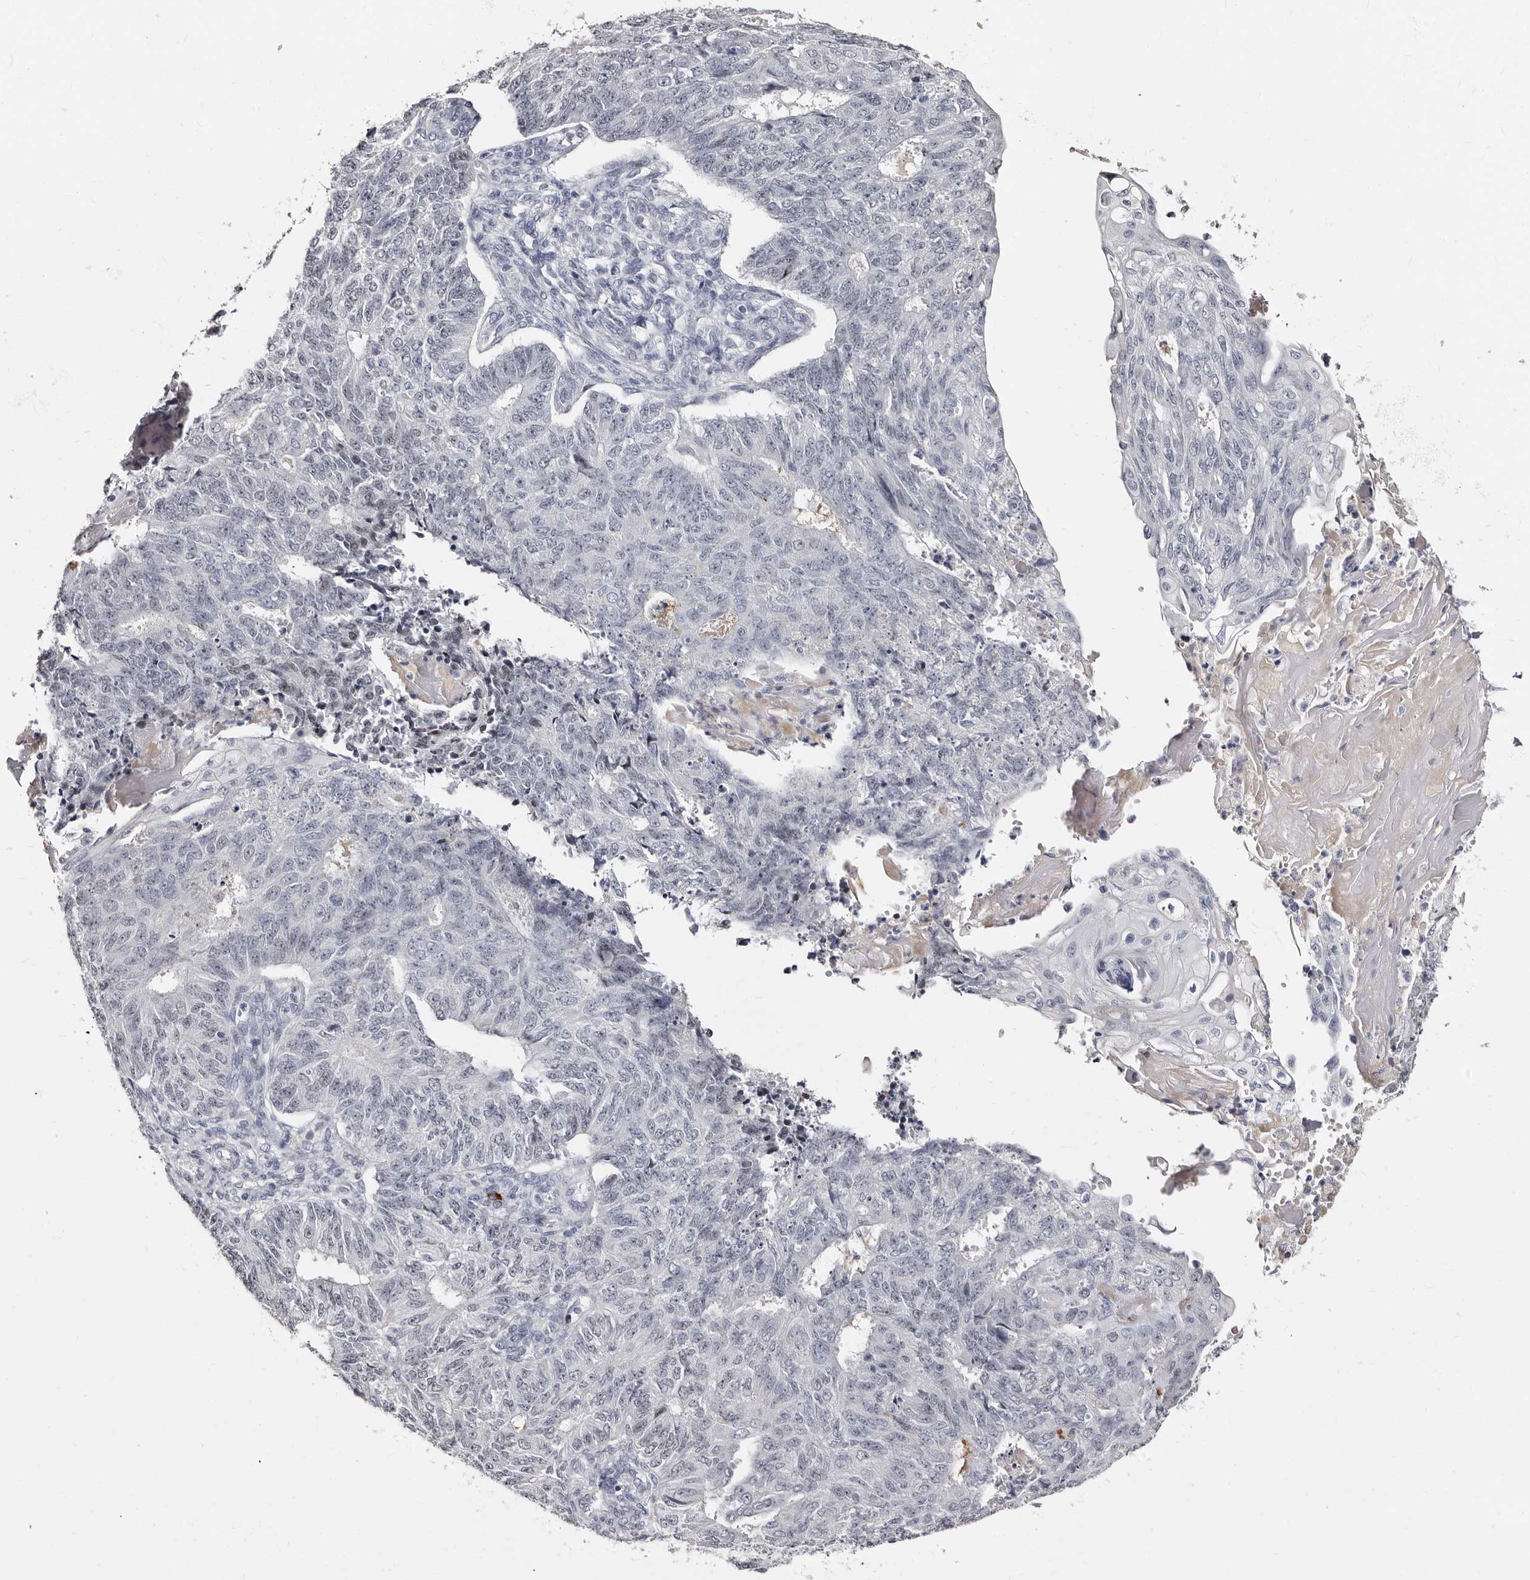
{"staining": {"intensity": "negative", "quantity": "none", "location": "none"}, "tissue": "endometrial cancer", "cell_type": "Tumor cells", "image_type": "cancer", "snomed": [{"axis": "morphology", "description": "Adenocarcinoma, NOS"}, {"axis": "topography", "description": "Endometrium"}], "caption": "Endometrial cancer (adenocarcinoma) was stained to show a protein in brown. There is no significant expression in tumor cells. (Stains: DAB IHC with hematoxylin counter stain, Microscopy: brightfield microscopy at high magnification).", "gene": "TBC1D22B", "patient": {"sex": "female", "age": 32}}